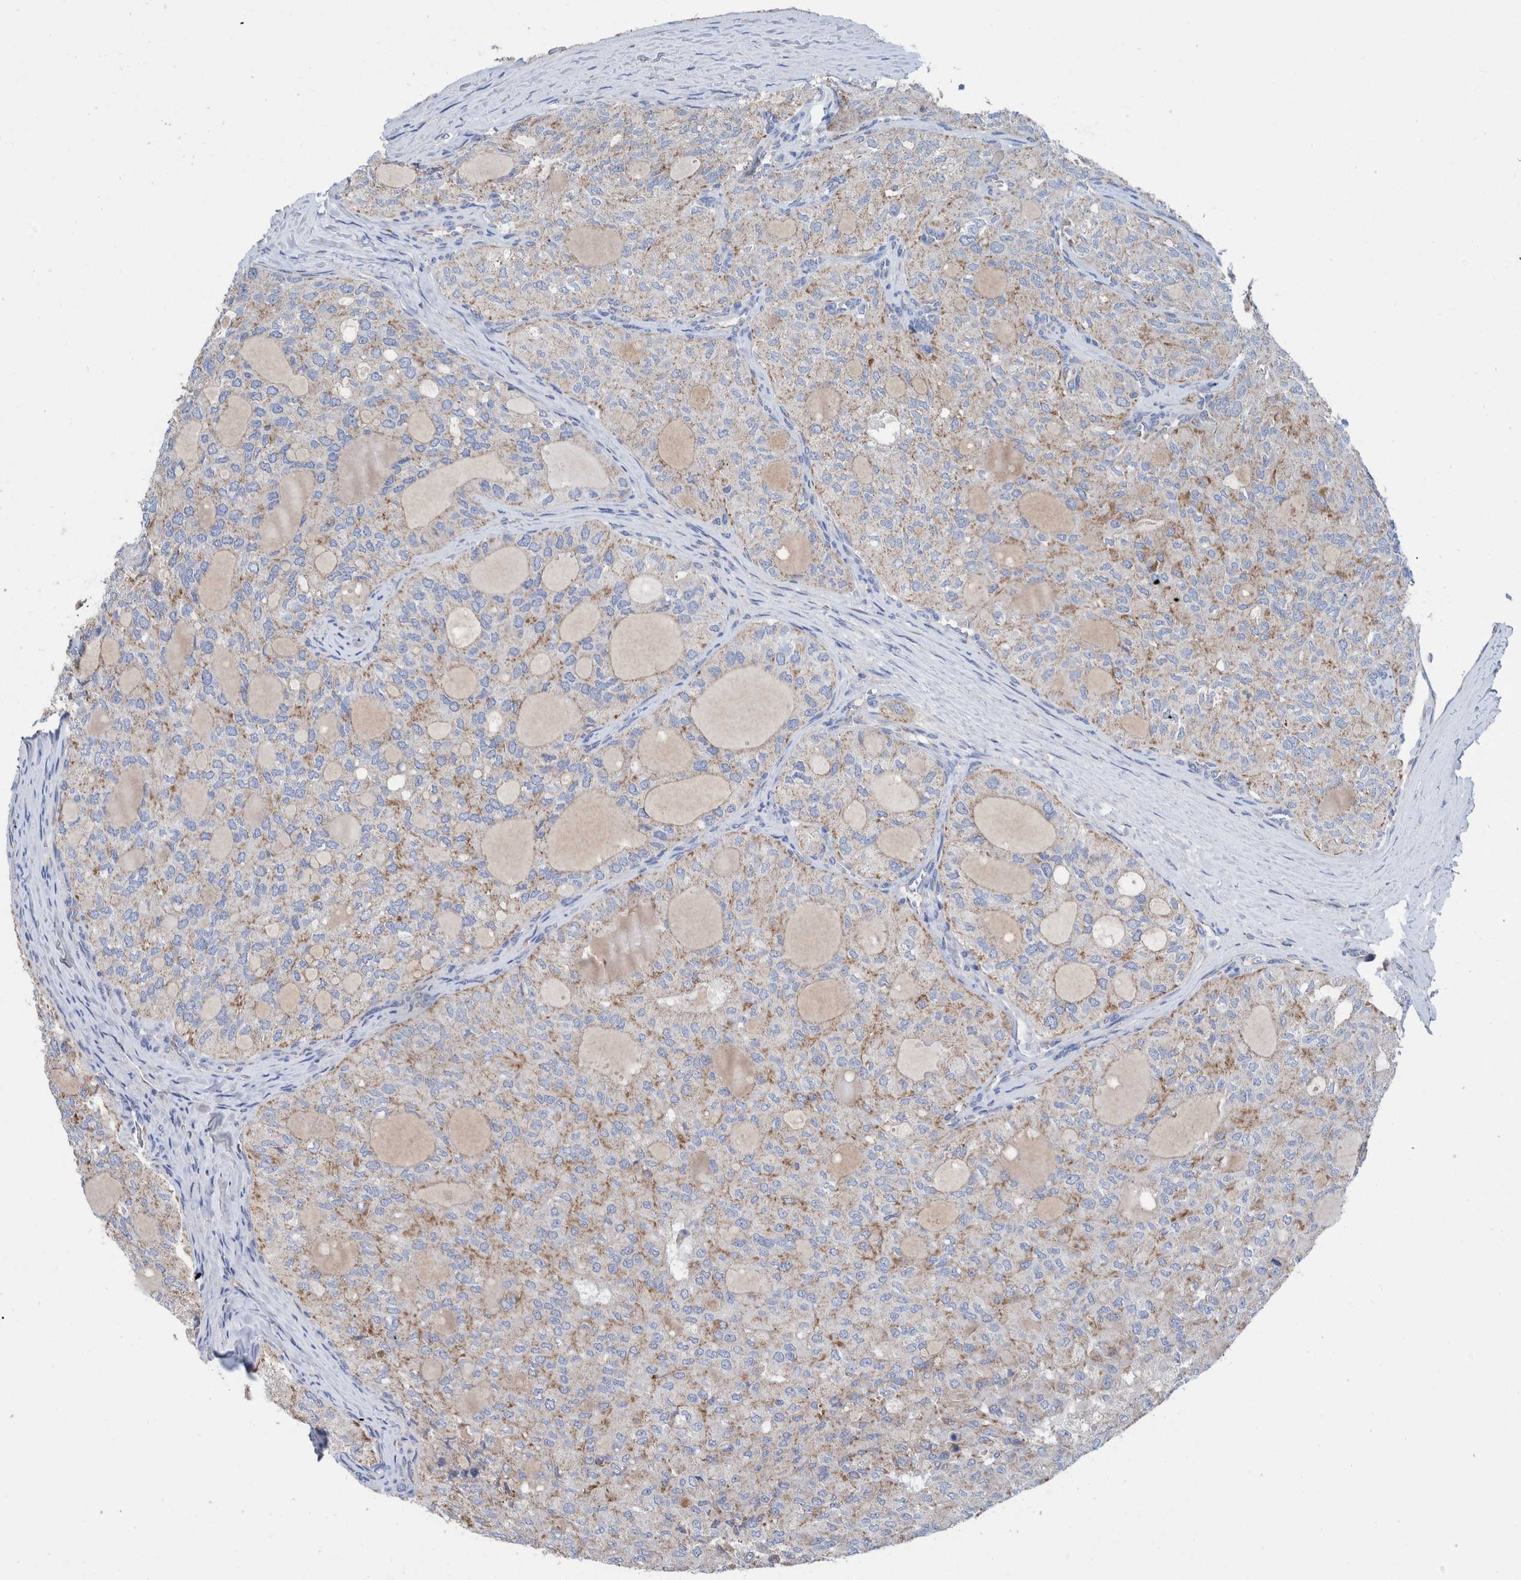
{"staining": {"intensity": "moderate", "quantity": "25%-75%", "location": "cytoplasmic/membranous"}, "tissue": "thyroid cancer", "cell_type": "Tumor cells", "image_type": "cancer", "snomed": [{"axis": "morphology", "description": "Follicular adenoma carcinoma, NOS"}, {"axis": "topography", "description": "Thyroid gland"}], "caption": "Moderate cytoplasmic/membranous protein expression is seen in approximately 25%-75% of tumor cells in thyroid cancer (follicular adenoma carcinoma).", "gene": "DECR1", "patient": {"sex": "male", "age": 75}}